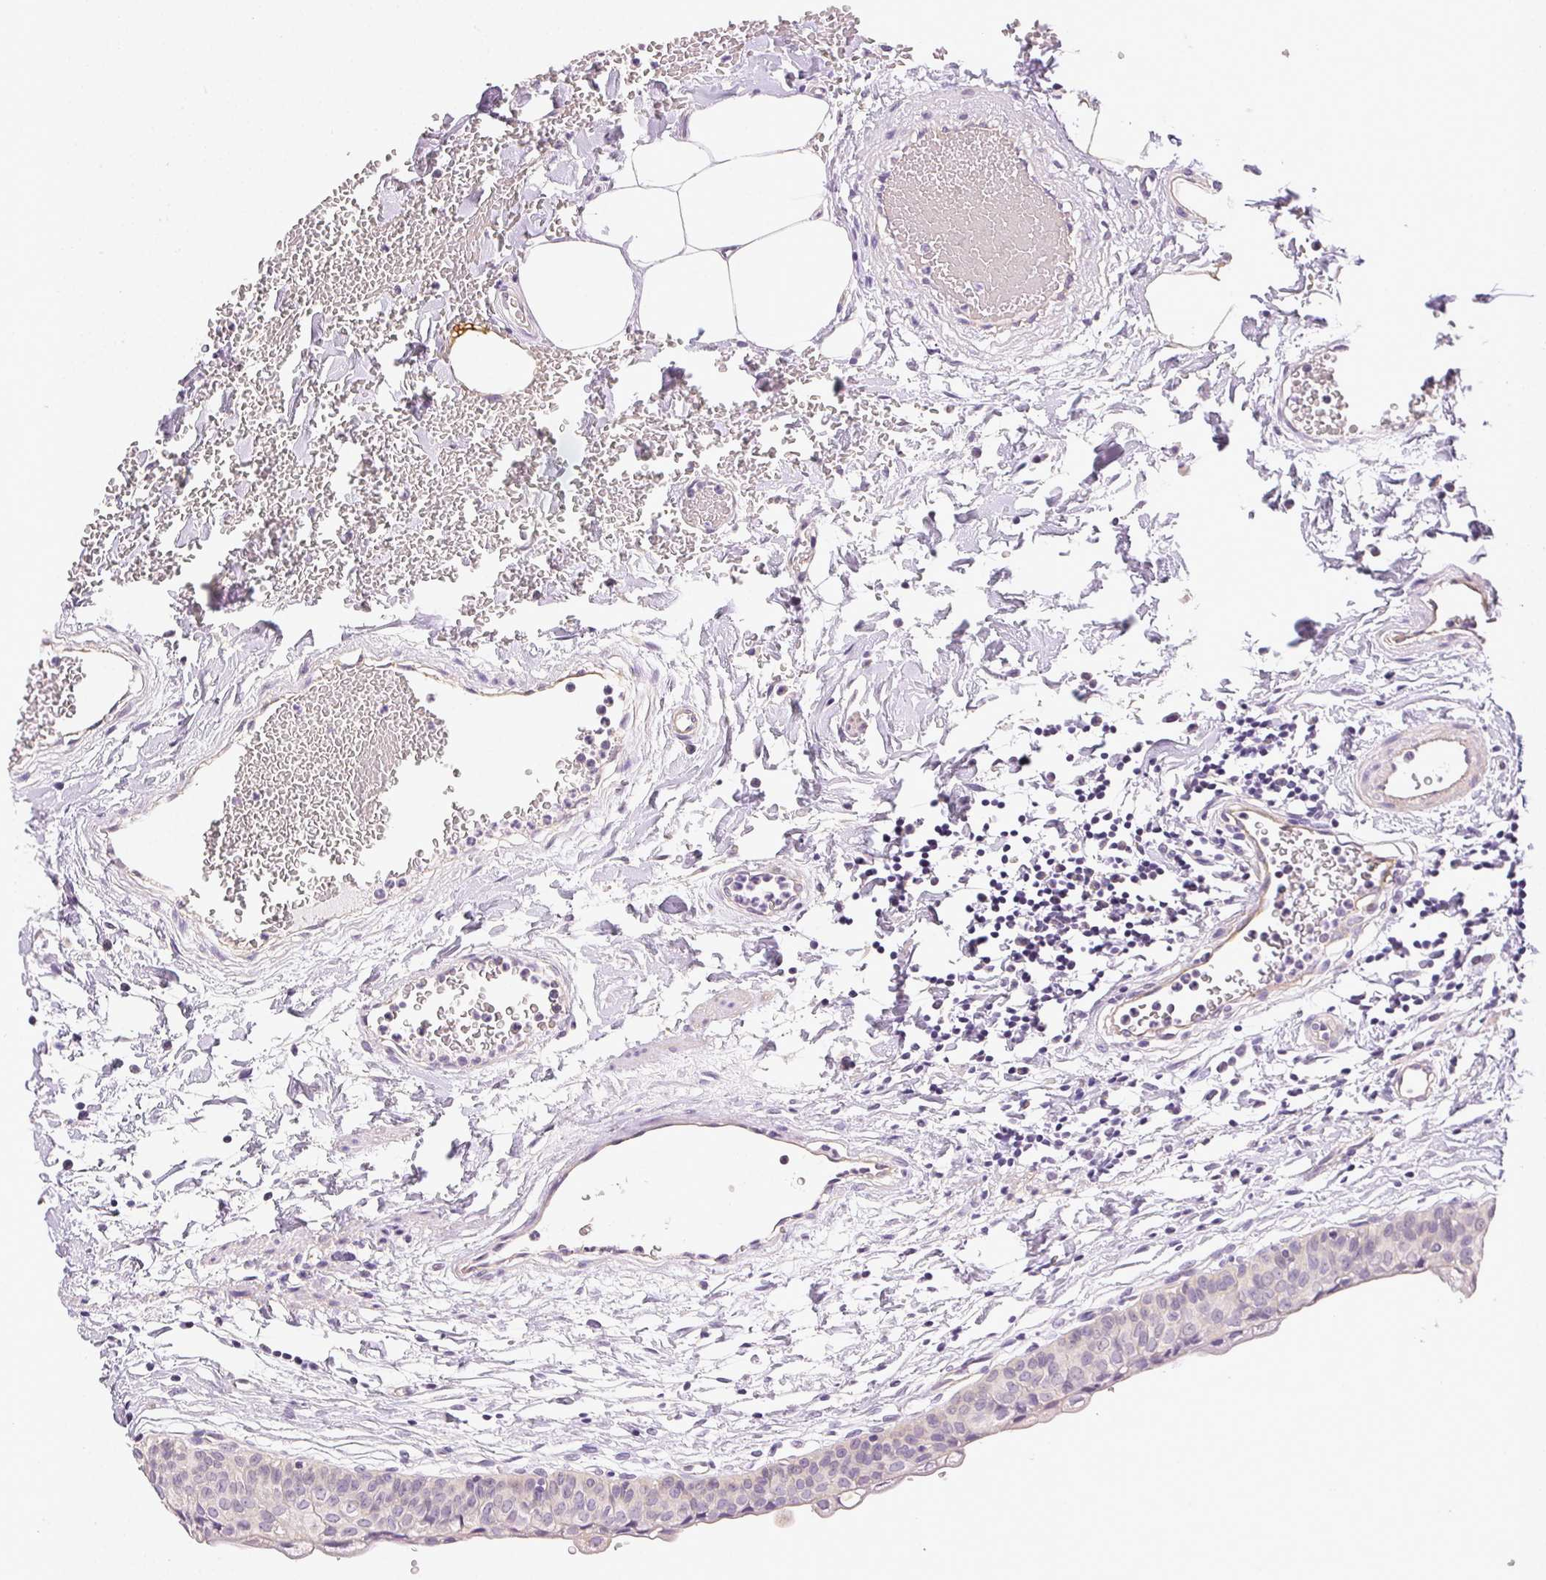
{"staining": {"intensity": "weak", "quantity": "25%-75%", "location": "cytoplasmic/membranous"}, "tissue": "urinary bladder", "cell_type": "Urothelial cells", "image_type": "normal", "snomed": [{"axis": "morphology", "description": "Normal tissue, NOS"}, {"axis": "topography", "description": "Urinary bladder"}], "caption": "An image of human urinary bladder stained for a protein shows weak cytoplasmic/membranous brown staining in urothelial cells.", "gene": "CSN1S1", "patient": {"sex": "male", "age": 55}}